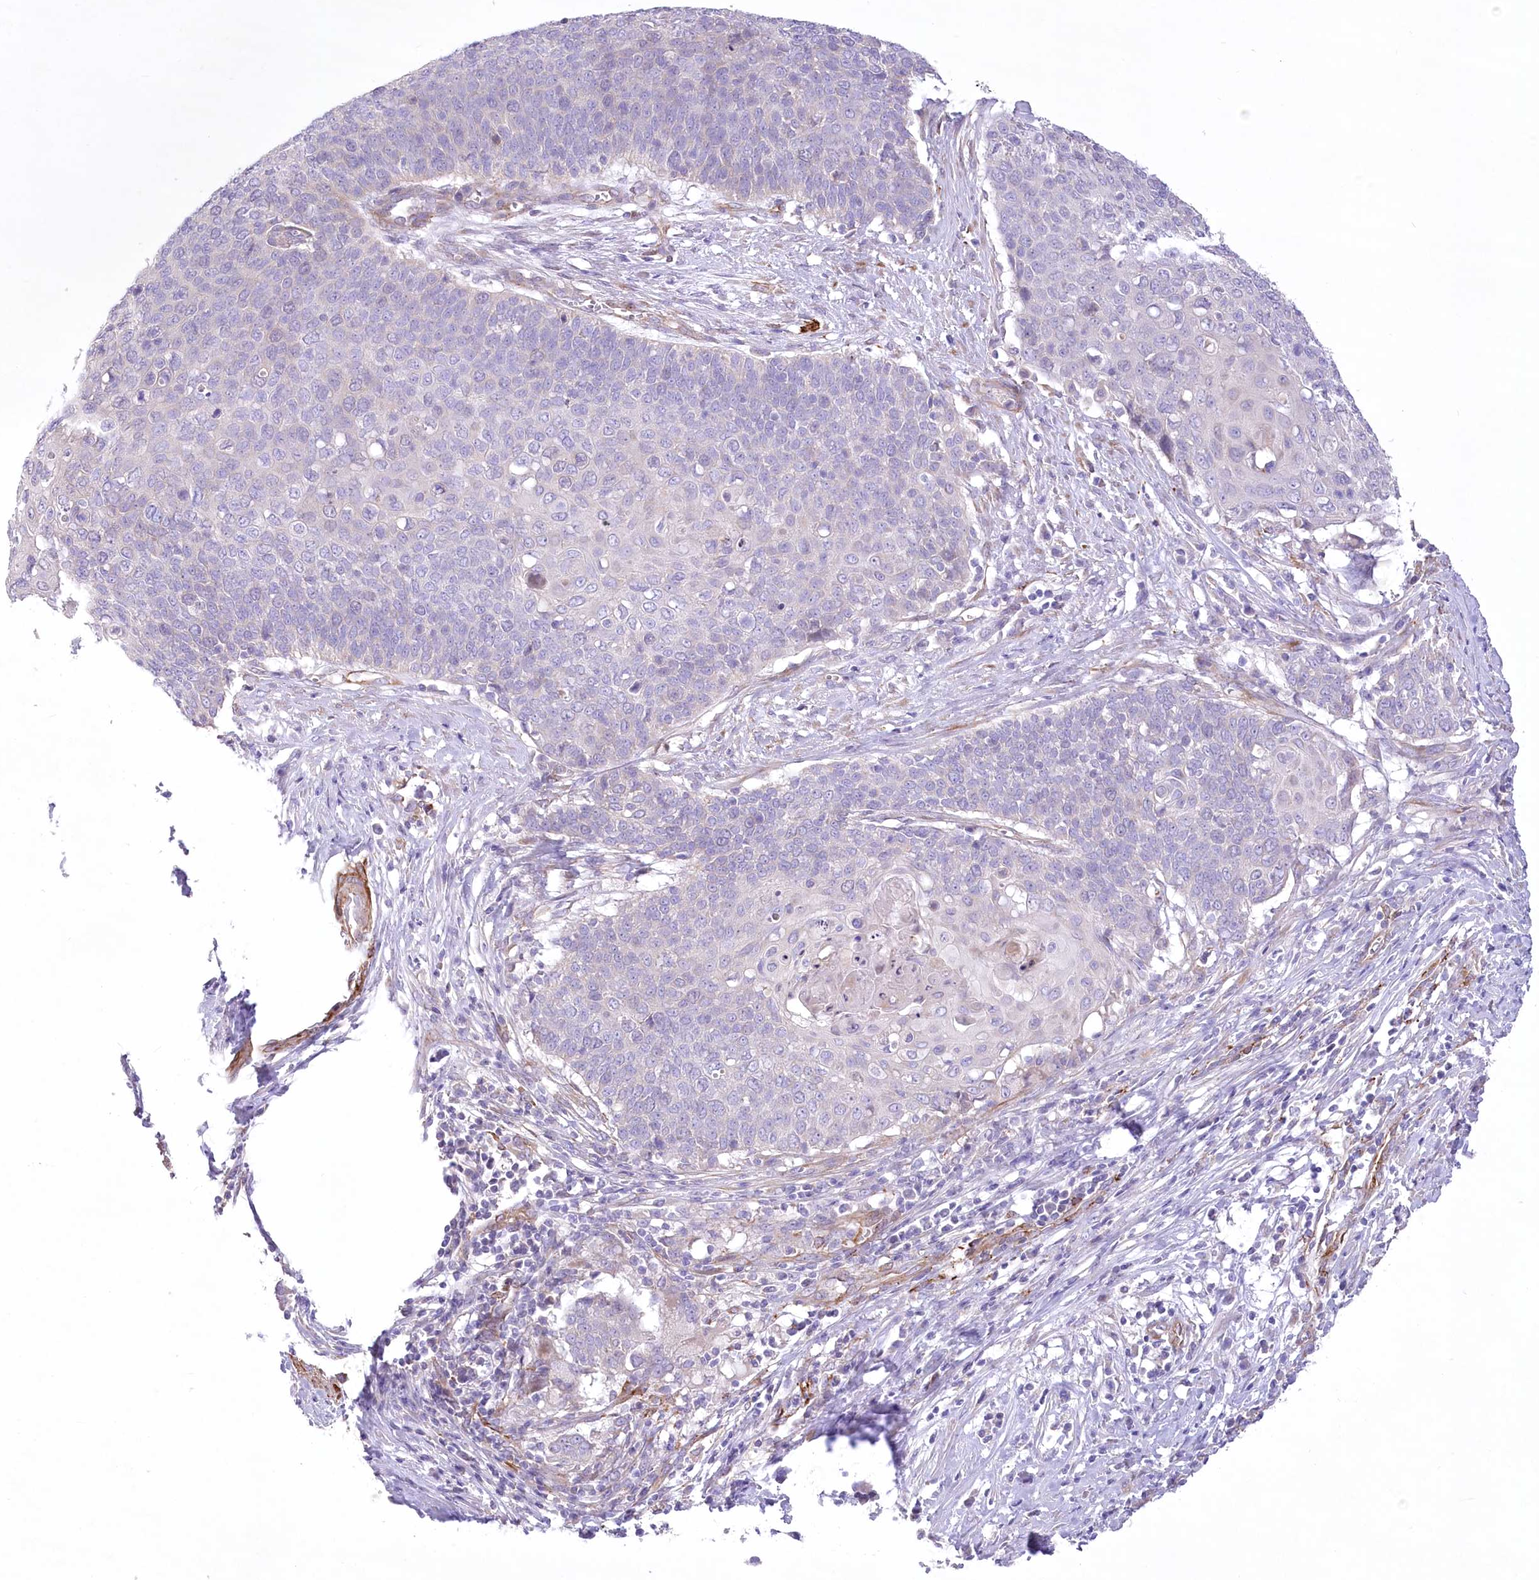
{"staining": {"intensity": "negative", "quantity": "none", "location": "none"}, "tissue": "cervical cancer", "cell_type": "Tumor cells", "image_type": "cancer", "snomed": [{"axis": "morphology", "description": "Squamous cell carcinoma, NOS"}, {"axis": "topography", "description": "Cervix"}], "caption": "Squamous cell carcinoma (cervical) stained for a protein using IHC shows no positivity tumor cells.", "gene": "ANGPTL3", "patient": {"sex": "female", "age": 39}}